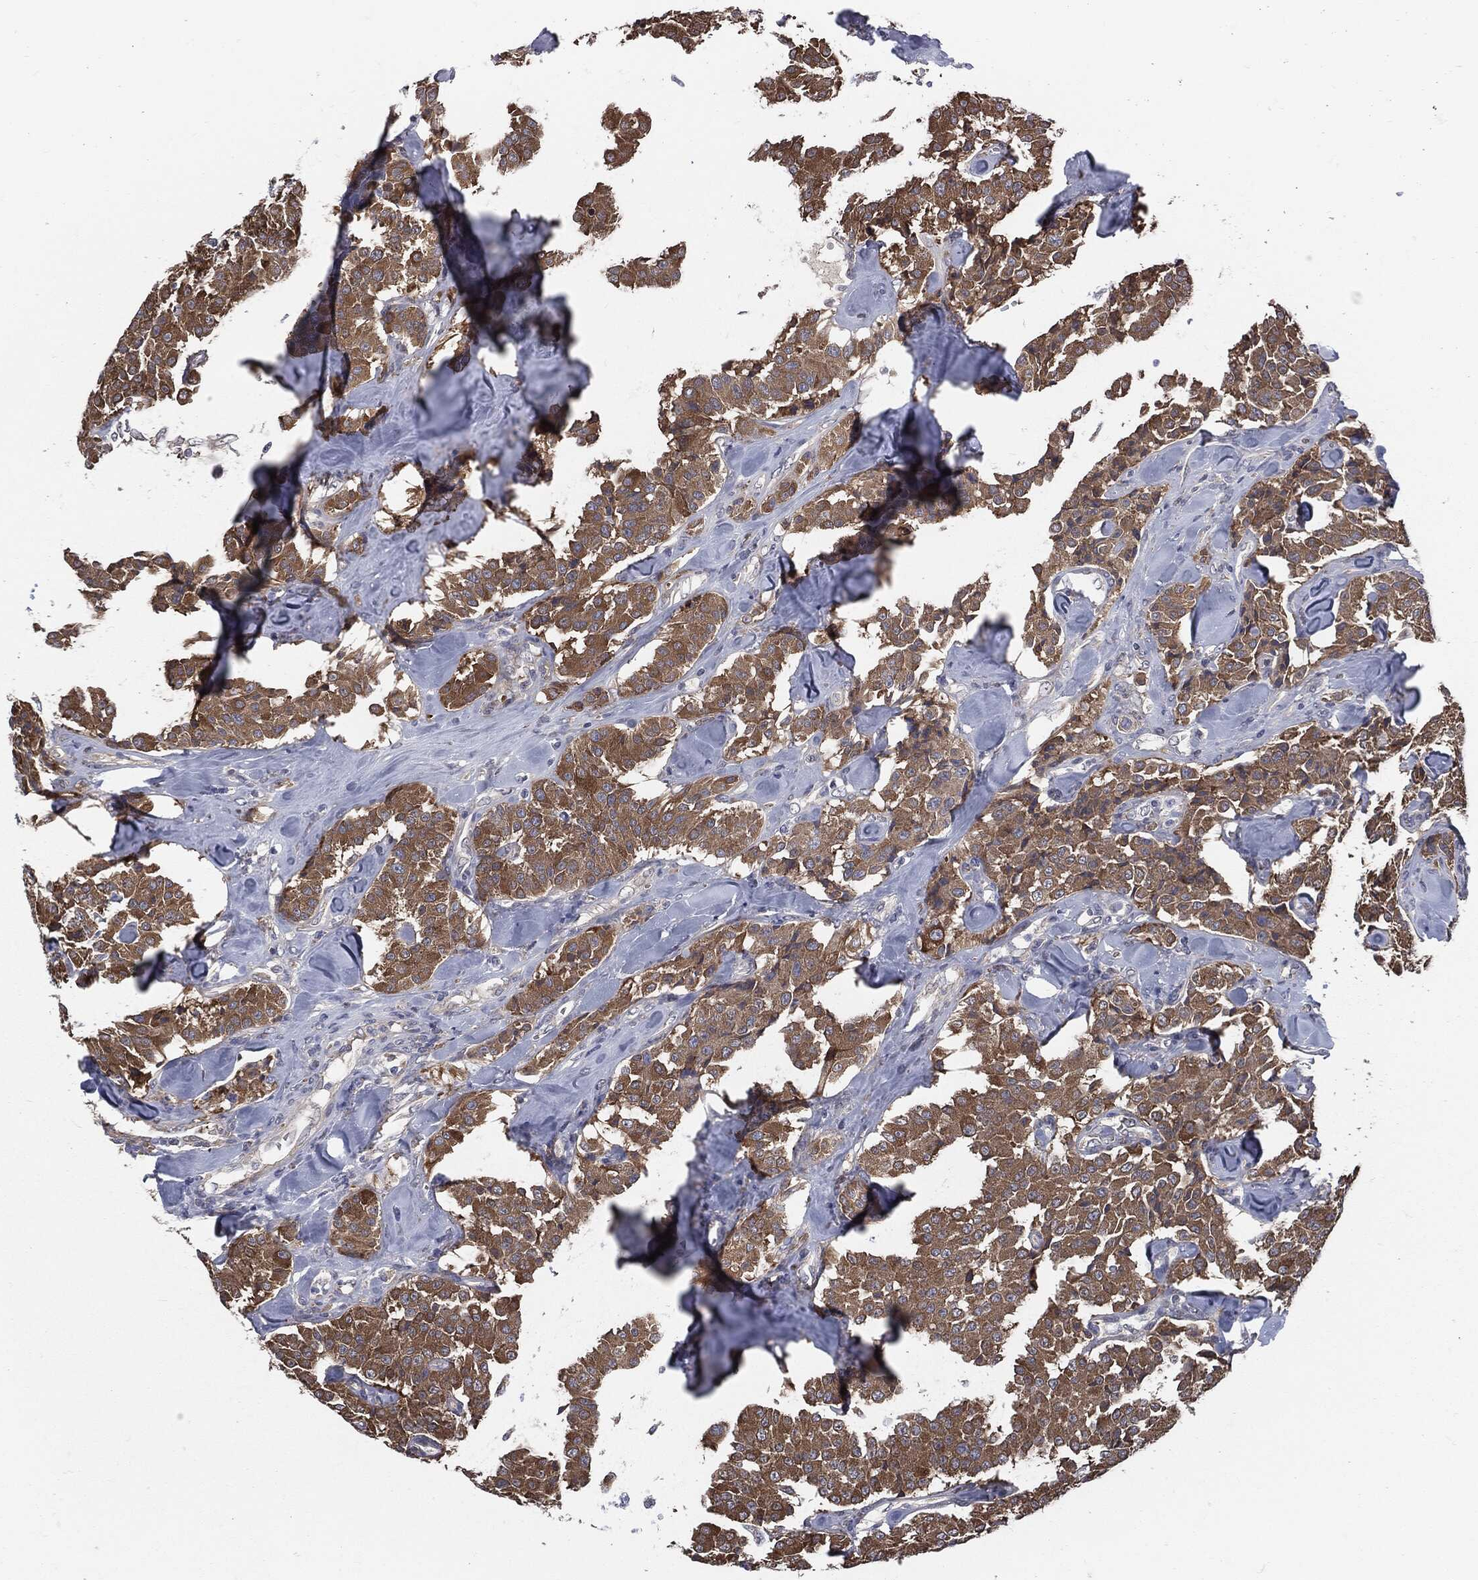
{"staining": {"intensity": "moderate", "quantity": ">75%", "location": "cytoplasmic/membranous"}, "tissue": "carcinoid", "cell_type": "Tumor cells", "image_type": "cancer", "snomed": [{"axis": "morphology", "description": "Carcinoid, malignant, NOS"}, {"axis": "topography", "description": "Pancreas"}], "caption": "IHC (DAB) staining of malignant carcinoid shows moderate cytoplasmic/membranous protein positivity in approximately >75% of tumor cells.", "gene": "PRDX4", "patient": {"sex": "male", "age": 41}}